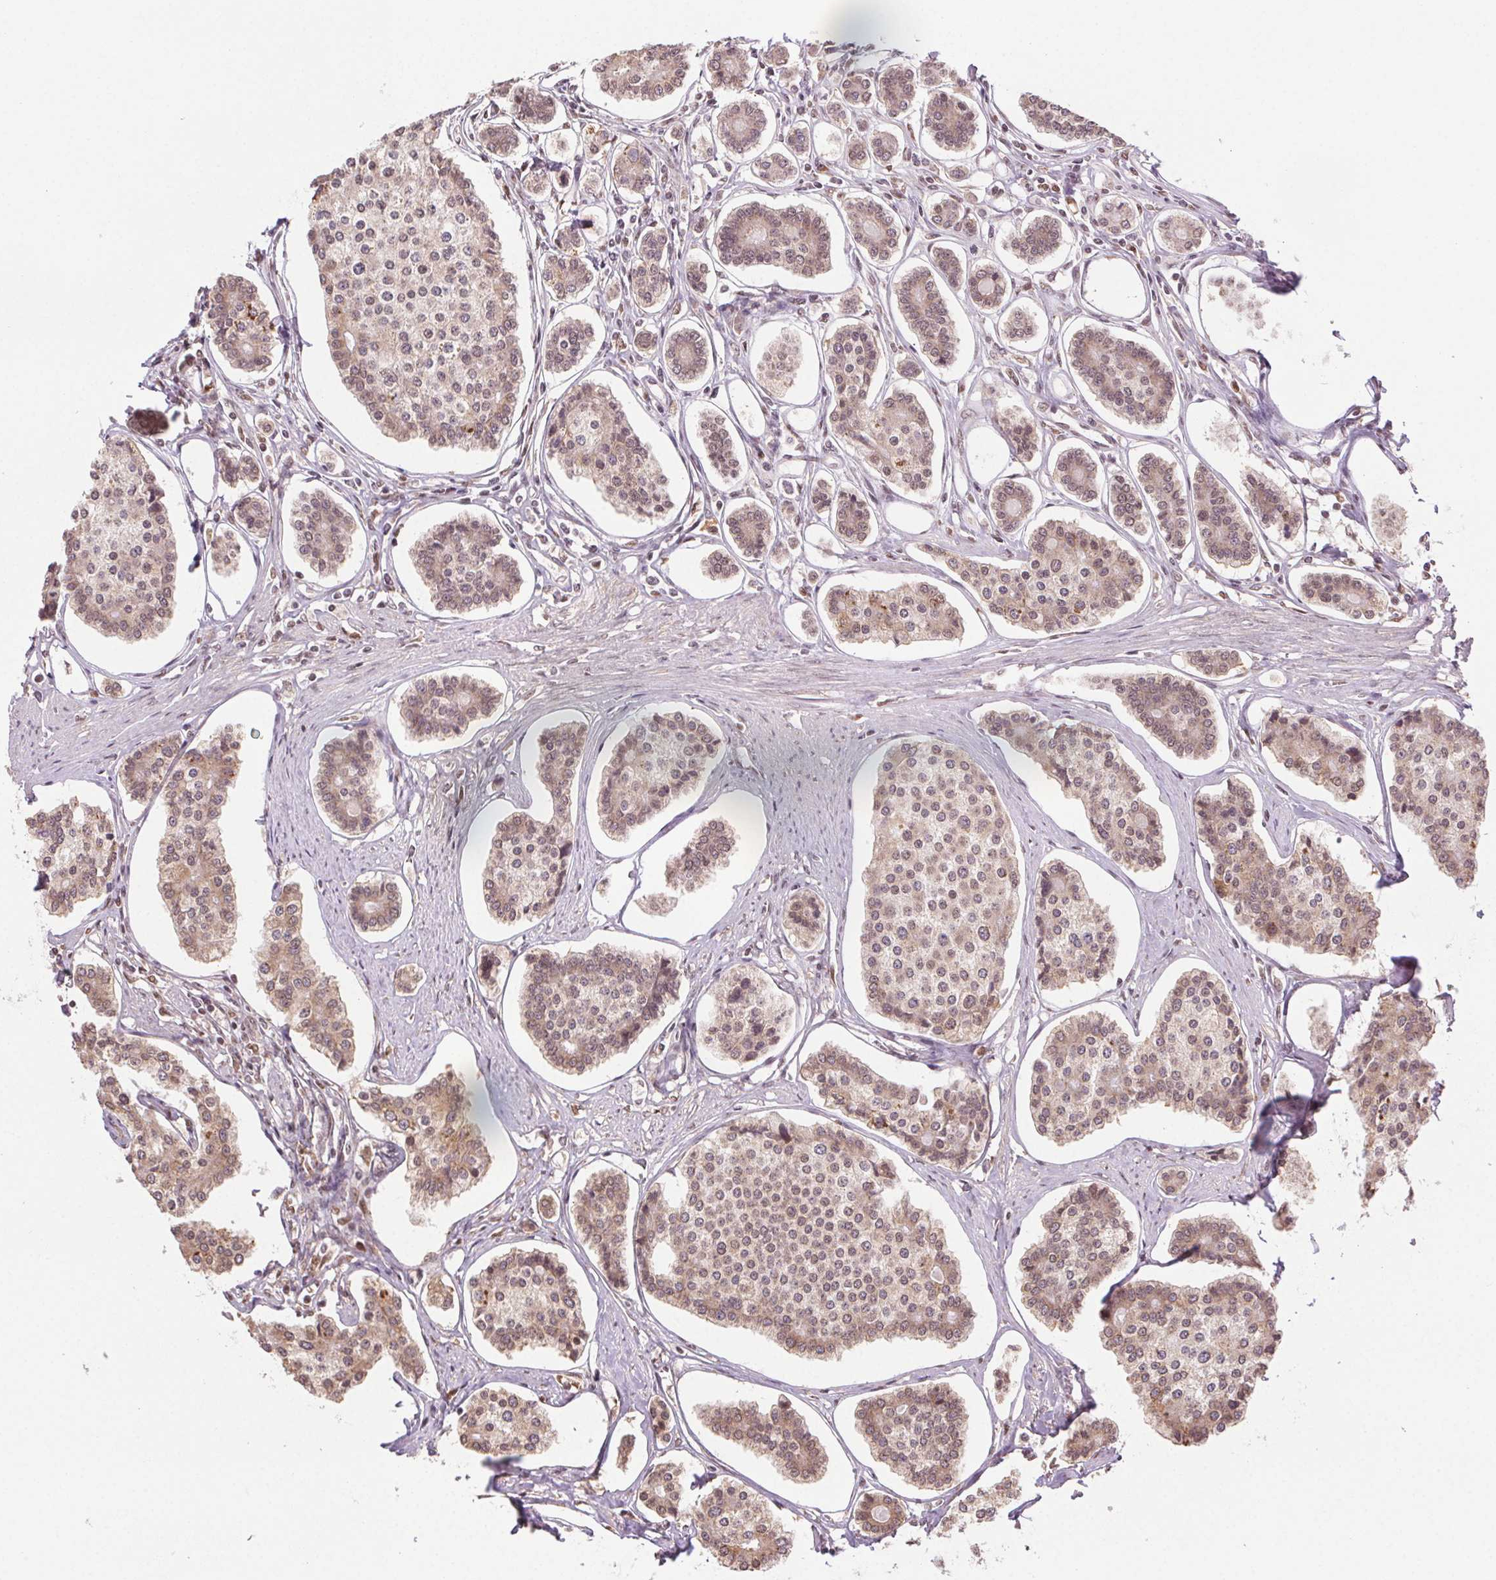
{"staining": {"intensity": "weak", "quantity": ">75%", "location": "cytoplasmic/membranous,nuclear"}, "tissue": "carcinoid", "cell_type": "Tumor cells", "image_type": "cancer", "snomed": [{"axis": "morphology", "description": "Carcinoid, malignant, NOS"}, {"axis": "topography", "description": "Small intestine"}], "caption": "Immunohistochemical staining of carcinoid reveals low levels of weak cytoplasmic/membranous and nuclear positivity in approximately >75% of tumor cells.", "gene": "TREML4", "patient": {"sex": "female", "age": 65}}